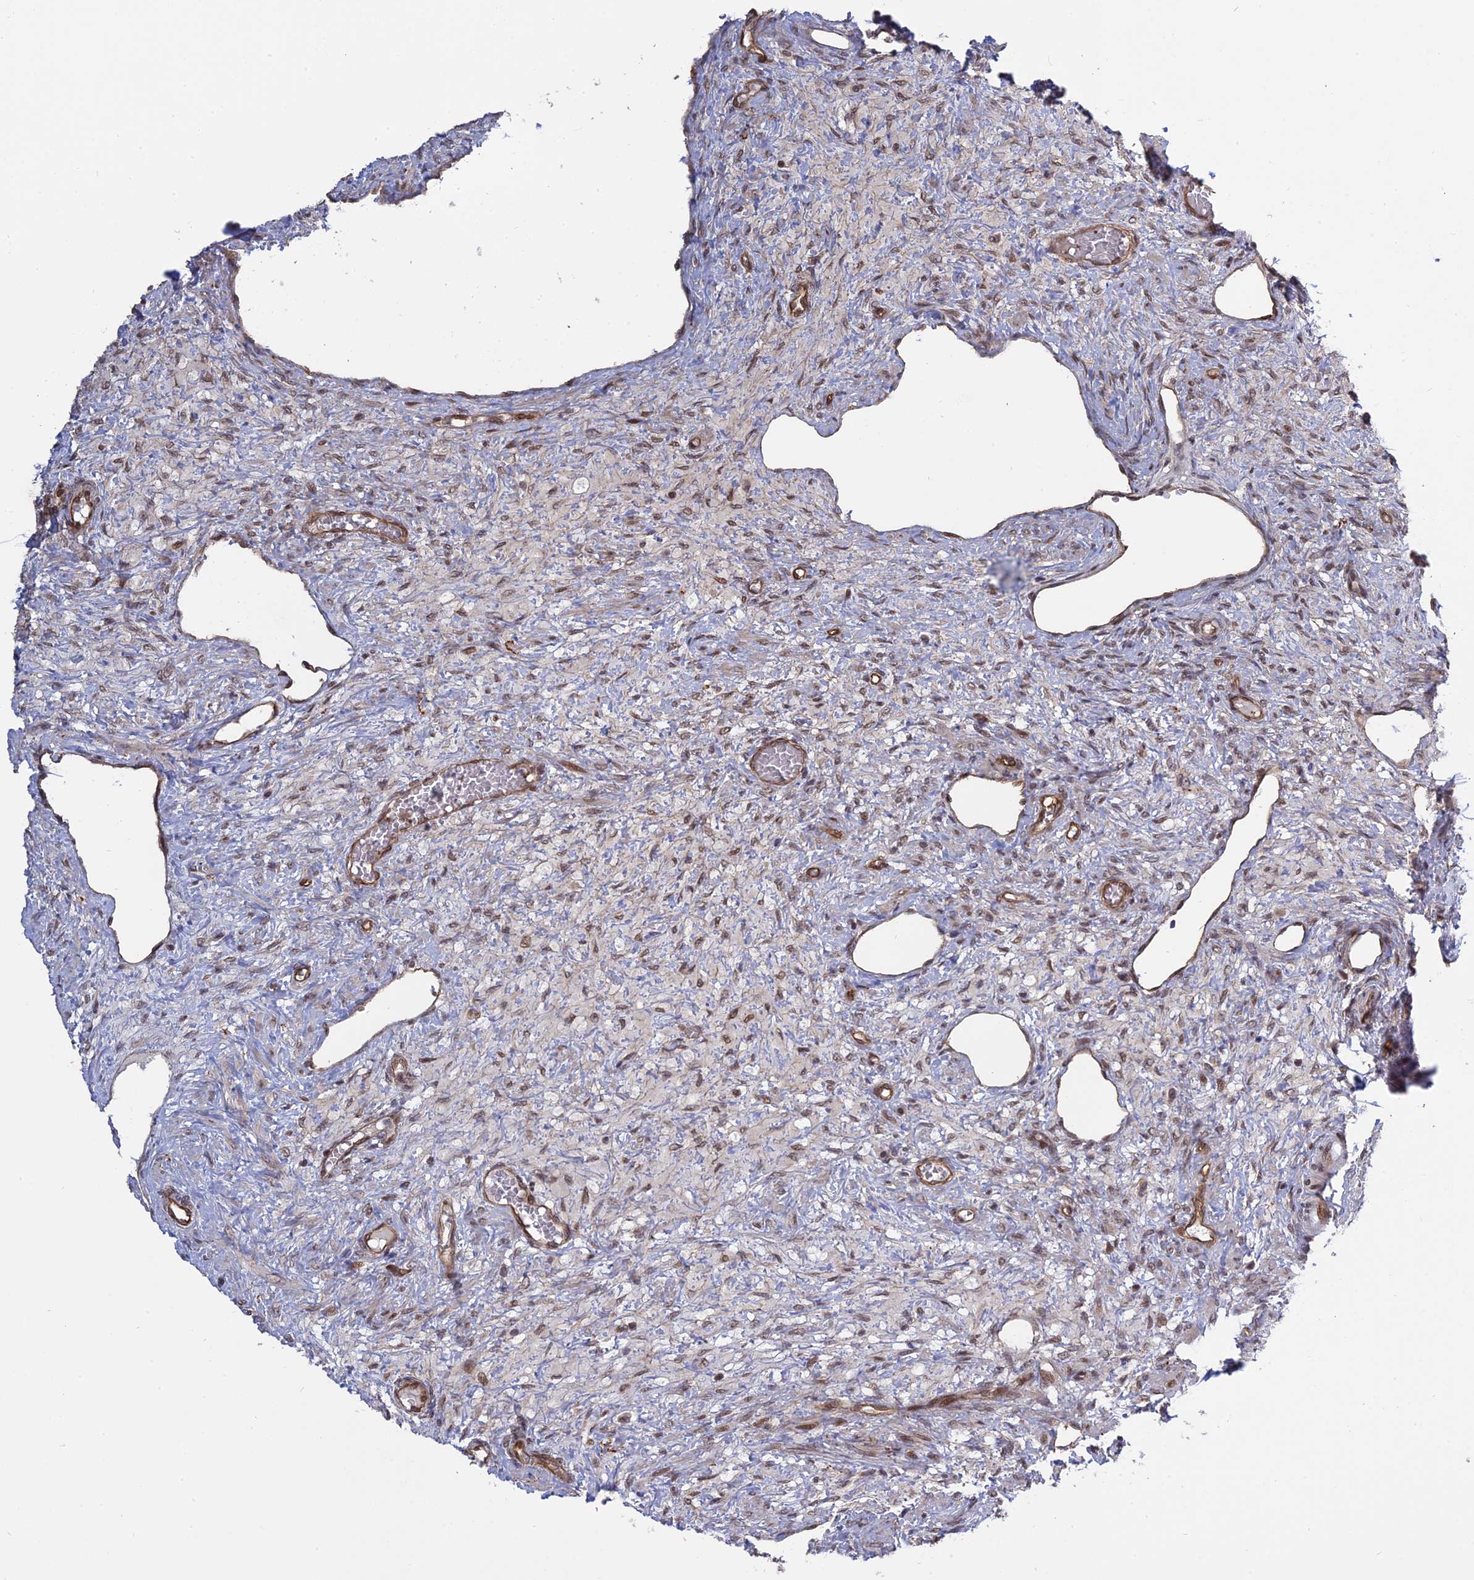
{"staining": {"intensity": "moderate", "quantity": ">75%", "location": "nuclear"}, "tissue": "ovary", "cell_type": "Ovarian stroma cells", "image_type": "normal", "snomed": [{"axis": "morphology", "description": "Normal tissue, NOS"}, {"axis": "topography", "description": "Ovary"}], "caption": "Immunohistochemical staining of benign ovary exhibits medium levels of moderate nuclear positivity in about >75% of ovarian stroma cells. Using DAB (3,3'-diaminobenzidine) (brown) and hematoxylin (blue) stains, captured at high magnification using brightfield microscopy.", "gene": "PKIG", "patient": {"sex": "female", "age": 27}}